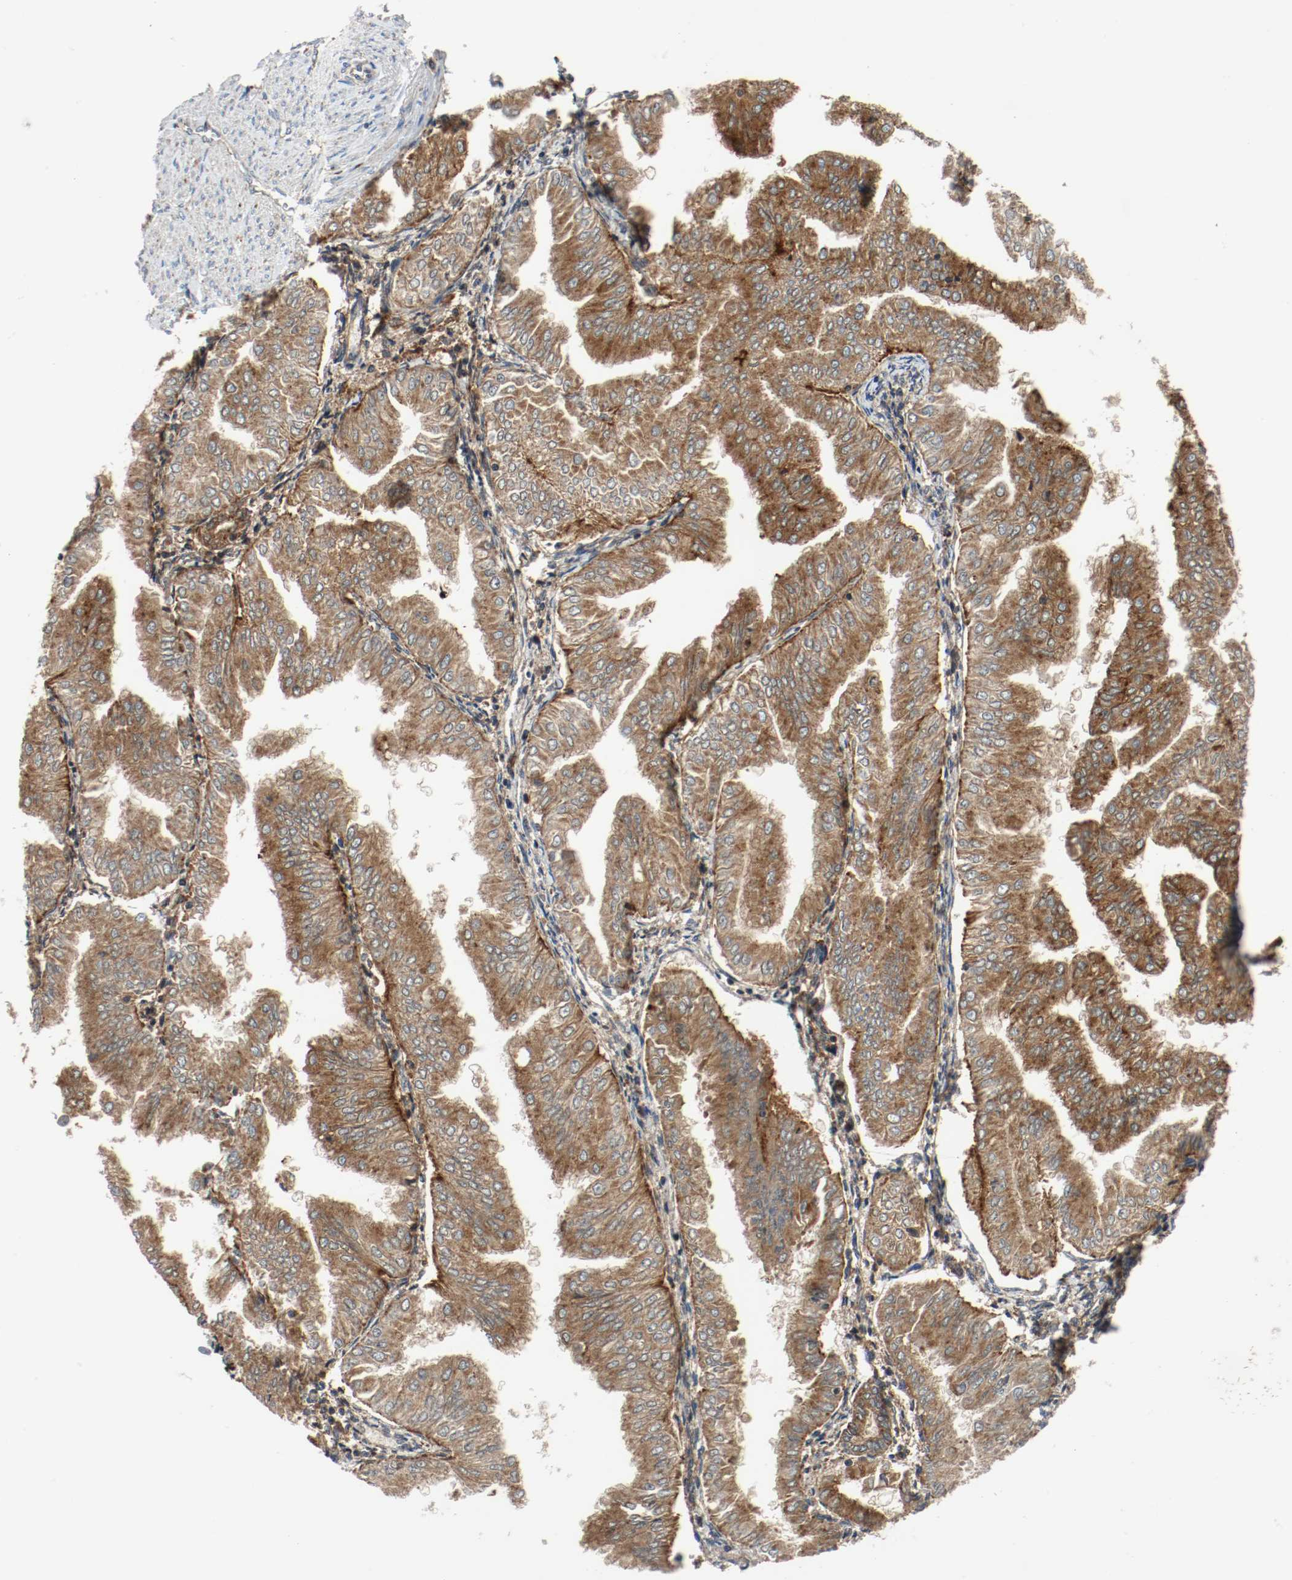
{"staining": {"intensity": "moderate", "quantity": ">75%", "location": "cytoplasmic/membranous"}, "tissue": "endometrial cancer", "cell_type": "Tumor cells", "image_type": "cancer", "snomed": [{"axis": "morphology", "description": "Adenocarcinoma, NOS"}, {"axis": "topography", "description": "Endometrium"}], "caption": "A photomicrograph showing moderate cytoplasmic/membranous staining in about >75% of tumor cells in endometrial cancer (adenocarcinoma), as visualized by brown immunohistochemical staining.", "gene": "LAMP2", "patient": {"sex": "female", "age": 53}}